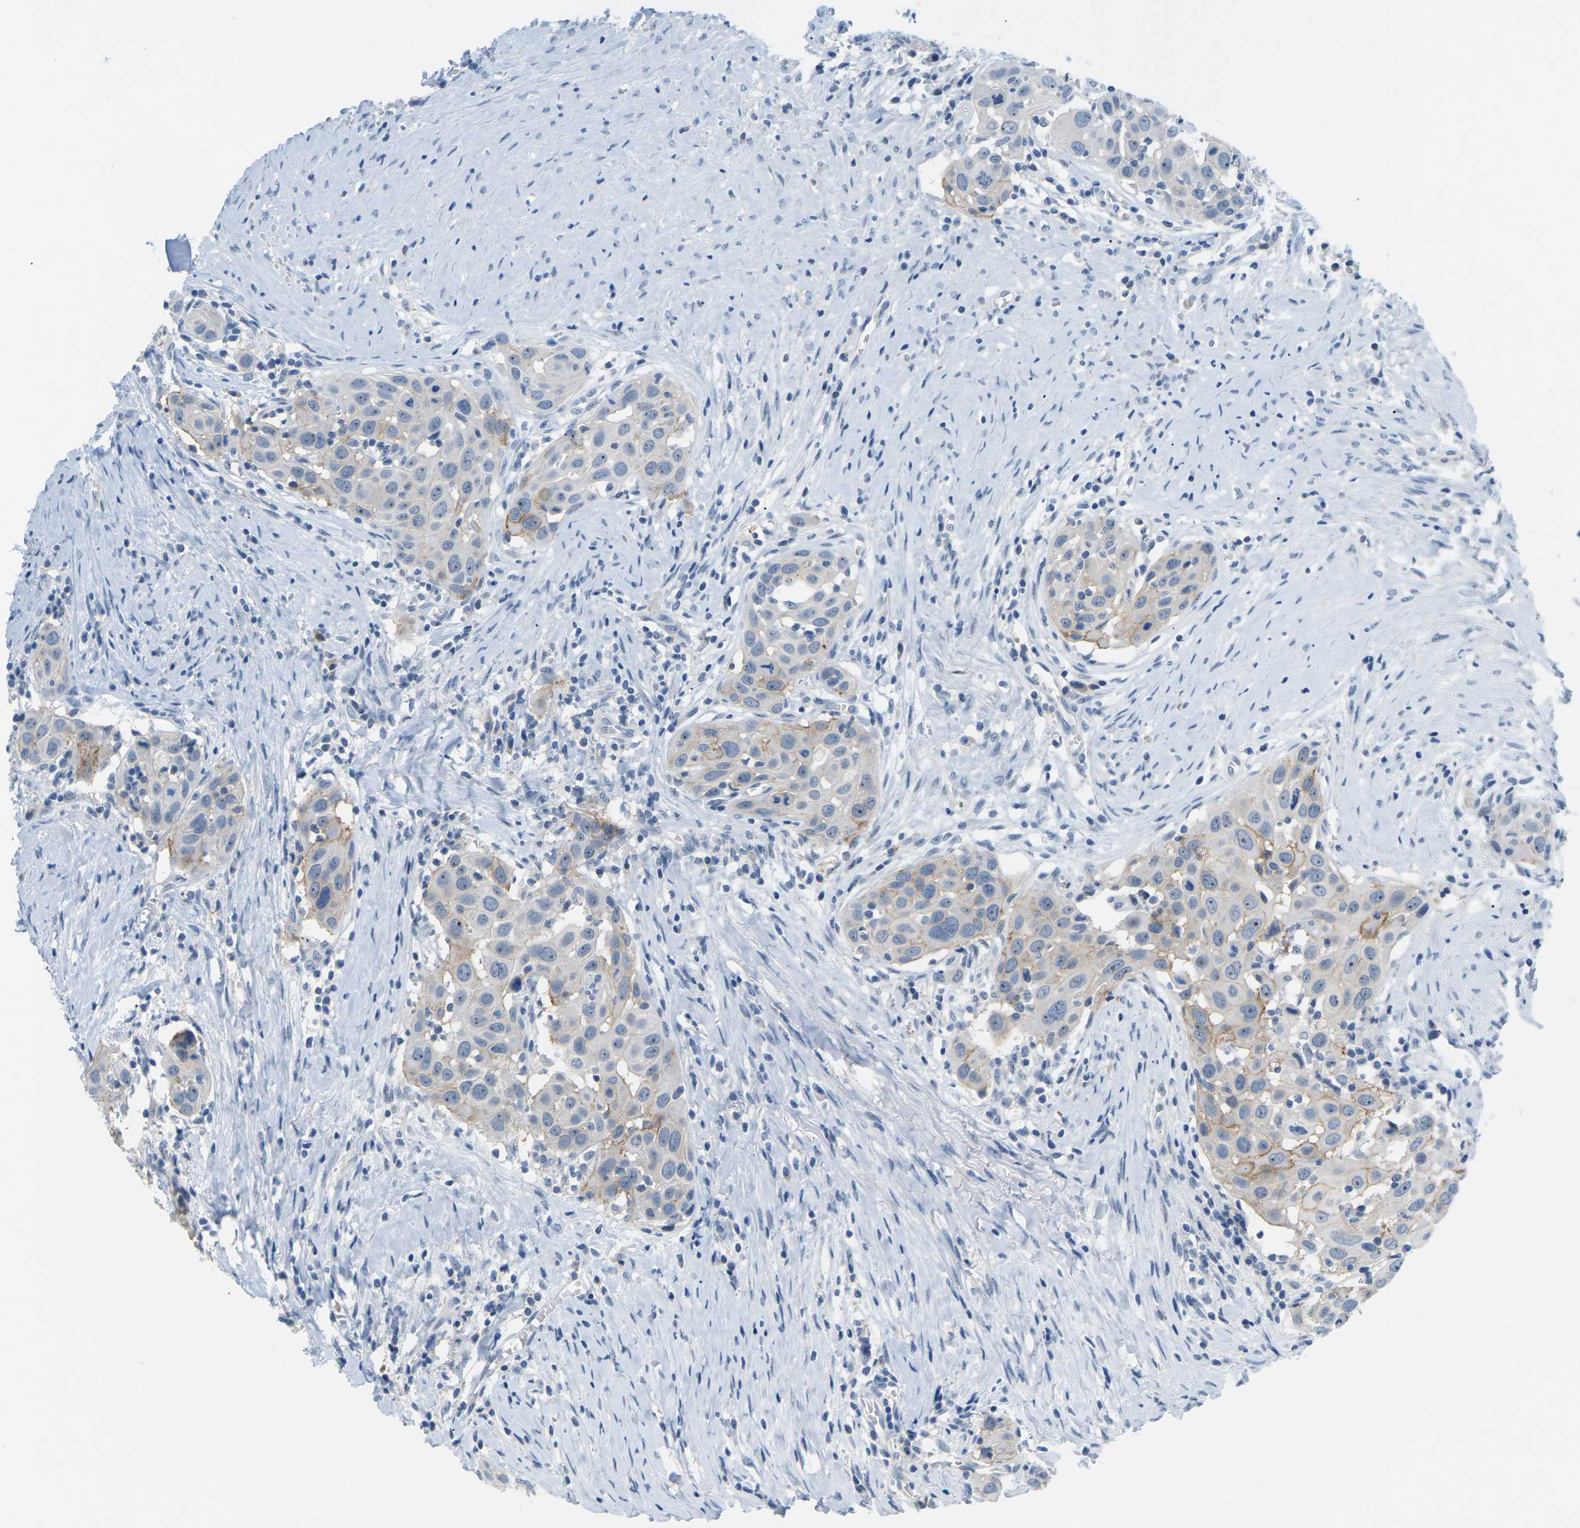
{"staining": {"intensity": "moderate", "quantity": "<25%", "location": "cytoplasmic/membranous"}, "tissue": "head and neck cancer", "cell_type": "Tumor cells", "image_type": "cancer", "snomed": [{"axis": "morphology", "description": "Squamous cell carcinoma, NOS"}, {"axis": "topography", "description": "Oral tissue"}, {"axis": "topography", "description": "Head-Neck"}], "caption": "Head and neck squamous cell carcinoma was stained to show a protein in brown. There is low levels of moderate cytoplasmic/membranous staining in approximately <25% of tumor cells.", "gene": "CLDN3", "patient": {"sex": "female", "age": 50}}